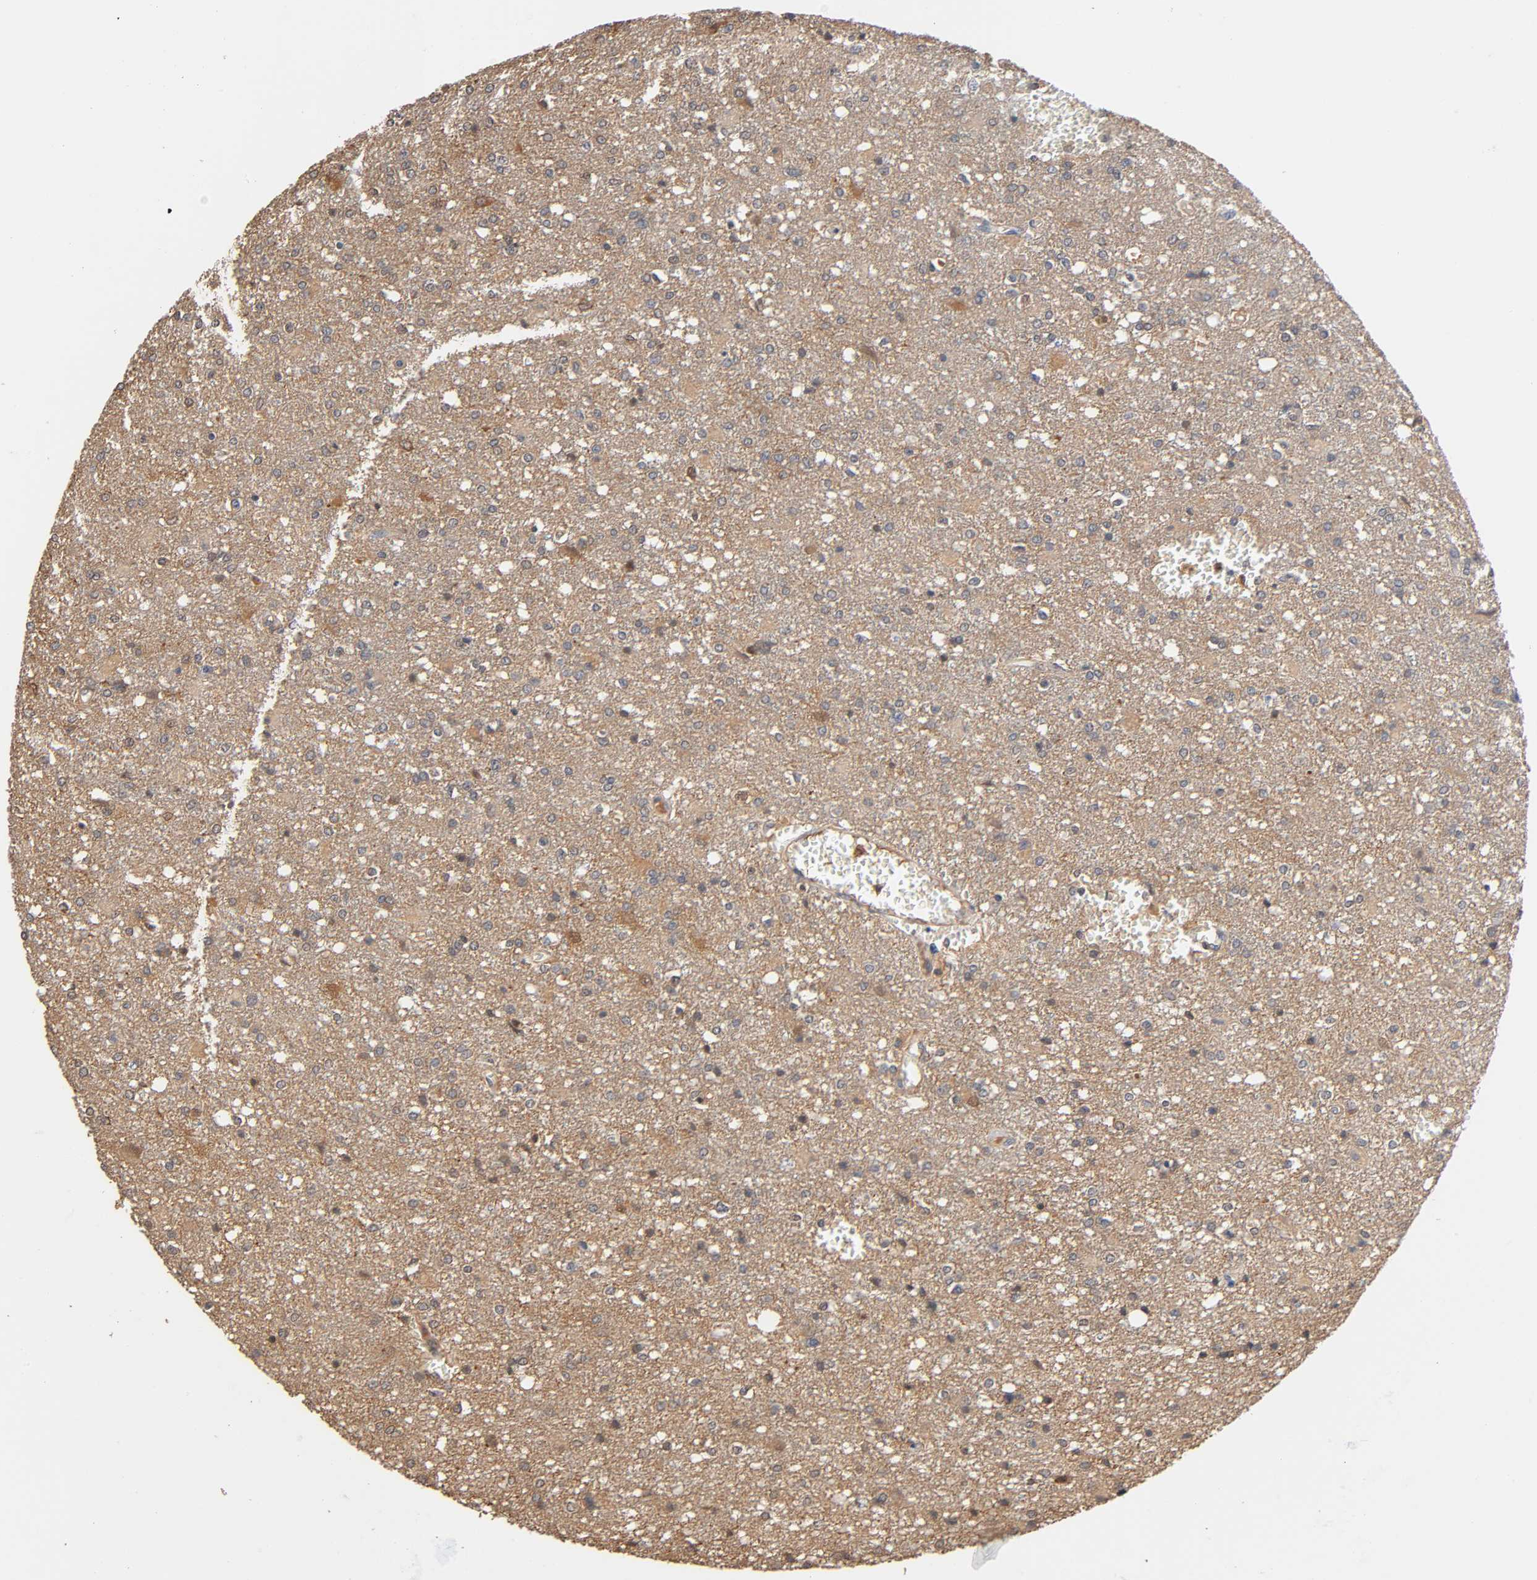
{"staining": {"intensity": "moderate", "quantity": "<25%", "location": "cytoplasmic/membranous"}, "tissue": "glioma", "cell_type": "Tumor cells", "image_type": "cancer", "snomed": [{"axis": "morphology", "description": "Glioma, malignant, High grade"}, {"axis": "topography", "description": "Cerebral cortex"}], "caption": "Immunohistochemical staining of malignant high-grade glioma demonstrates low levels of moderate cytoplasmic/membranous protein positivity in approximately <25% of tumor cells.", "gene": "ALDOA", "patient": {"sex": "male", "age": 76}}